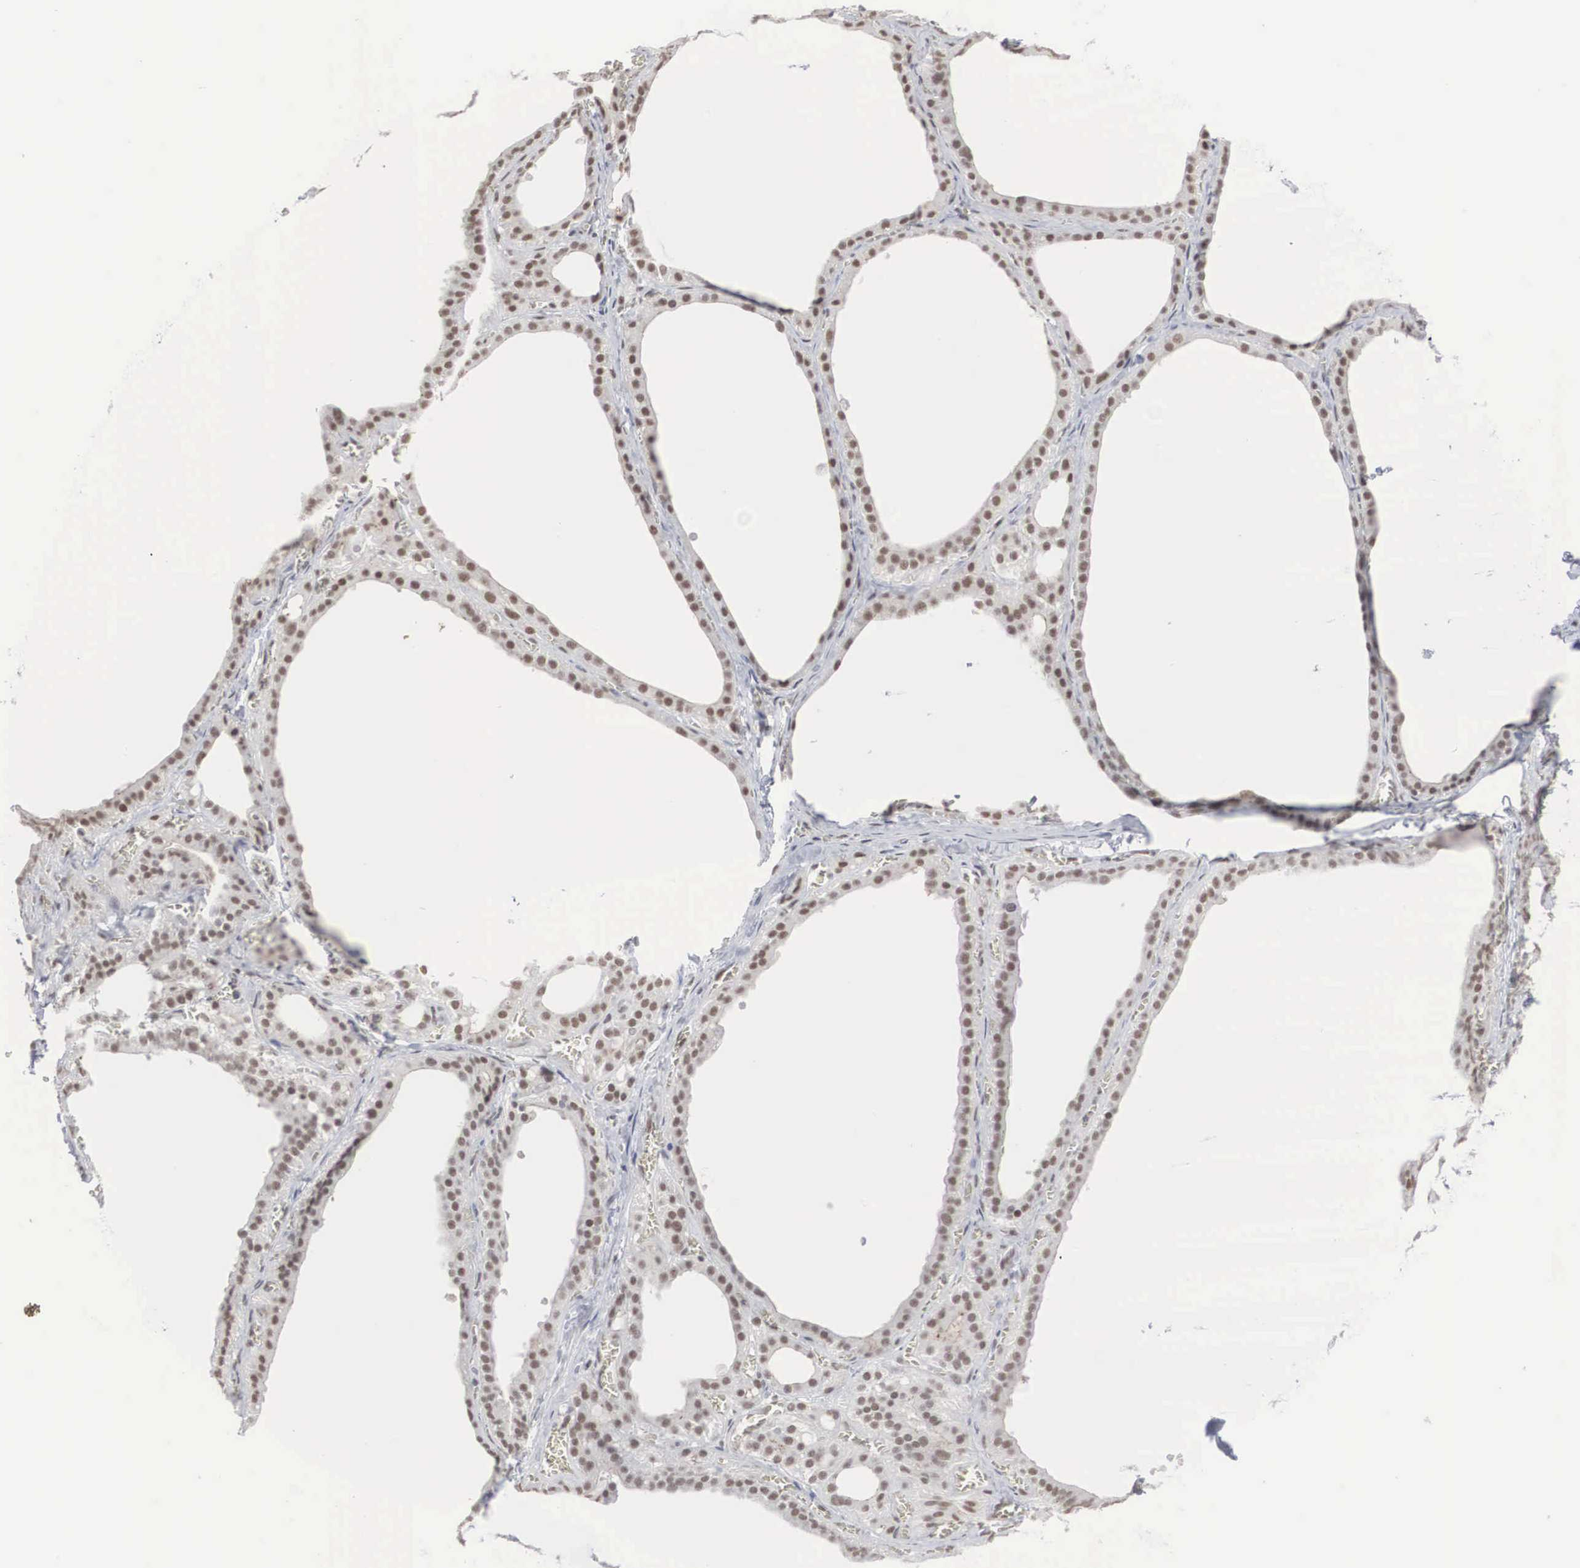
{"staining": {"intensity": "moderate", "quantity": ">75%", "location": "nuclear"}, "tissue": "thyroid gland", "cell_type": "Glandular cells", "image_type": "normal", "snomed": [{"axis": "morphology", "description": "Normal tissue, NOS"}, {"axis": "topography", "description": "Thyroid gland"}], "caption": "Unremarkable thyroid gland shows moderate nuclear positivity in about >75% of glandular cells, visualized by immunohistochemistry. Using DAB (3,3'-diaminobenzidine) (brown) and hematoxylin (blue) stains, captured at high magnification using brightfield microscopy.", "gene": "AUTS2", "patient": {"sex": "female", "age": 55}}